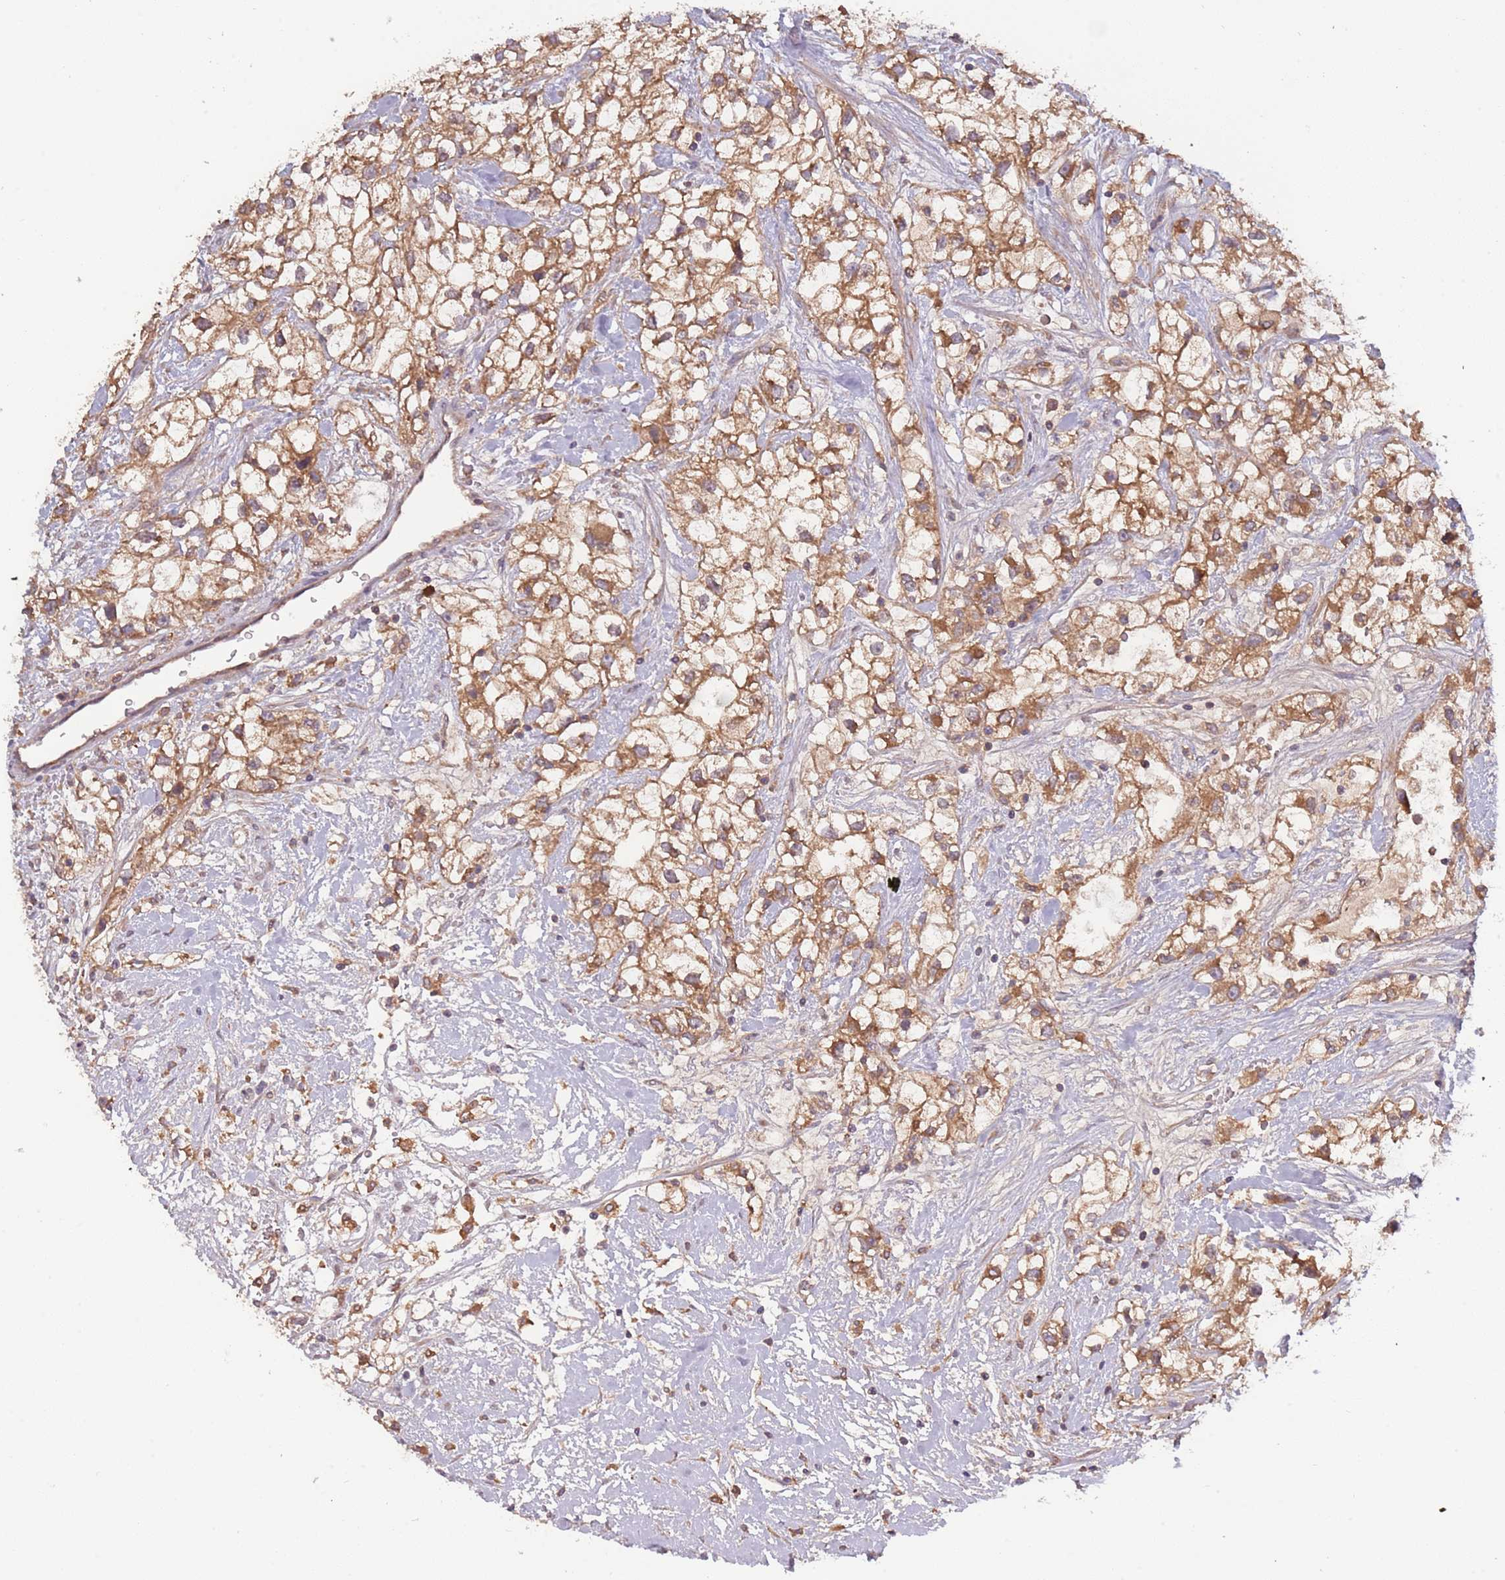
{"staining": {"intensity": "moderate", "quantity": ">75%", "location": "cytoplasmic/membranous"}, "tissue": "renal cancer", "cell_type": "Tumor cells", "image_type": "cancer", "snomed": [{"axis": "morphology", "description": "Adenocarcinoma, NOS"}, {"axis": "topography", "description": "Kidney"}], "caption": "Renal adenocarcinoma tissue displays moderate cytoplasmic/membranous positivity in approximately >75% of tumor cells", "gene": "USP32", "patient": {"sex": "male", "age": 59}}